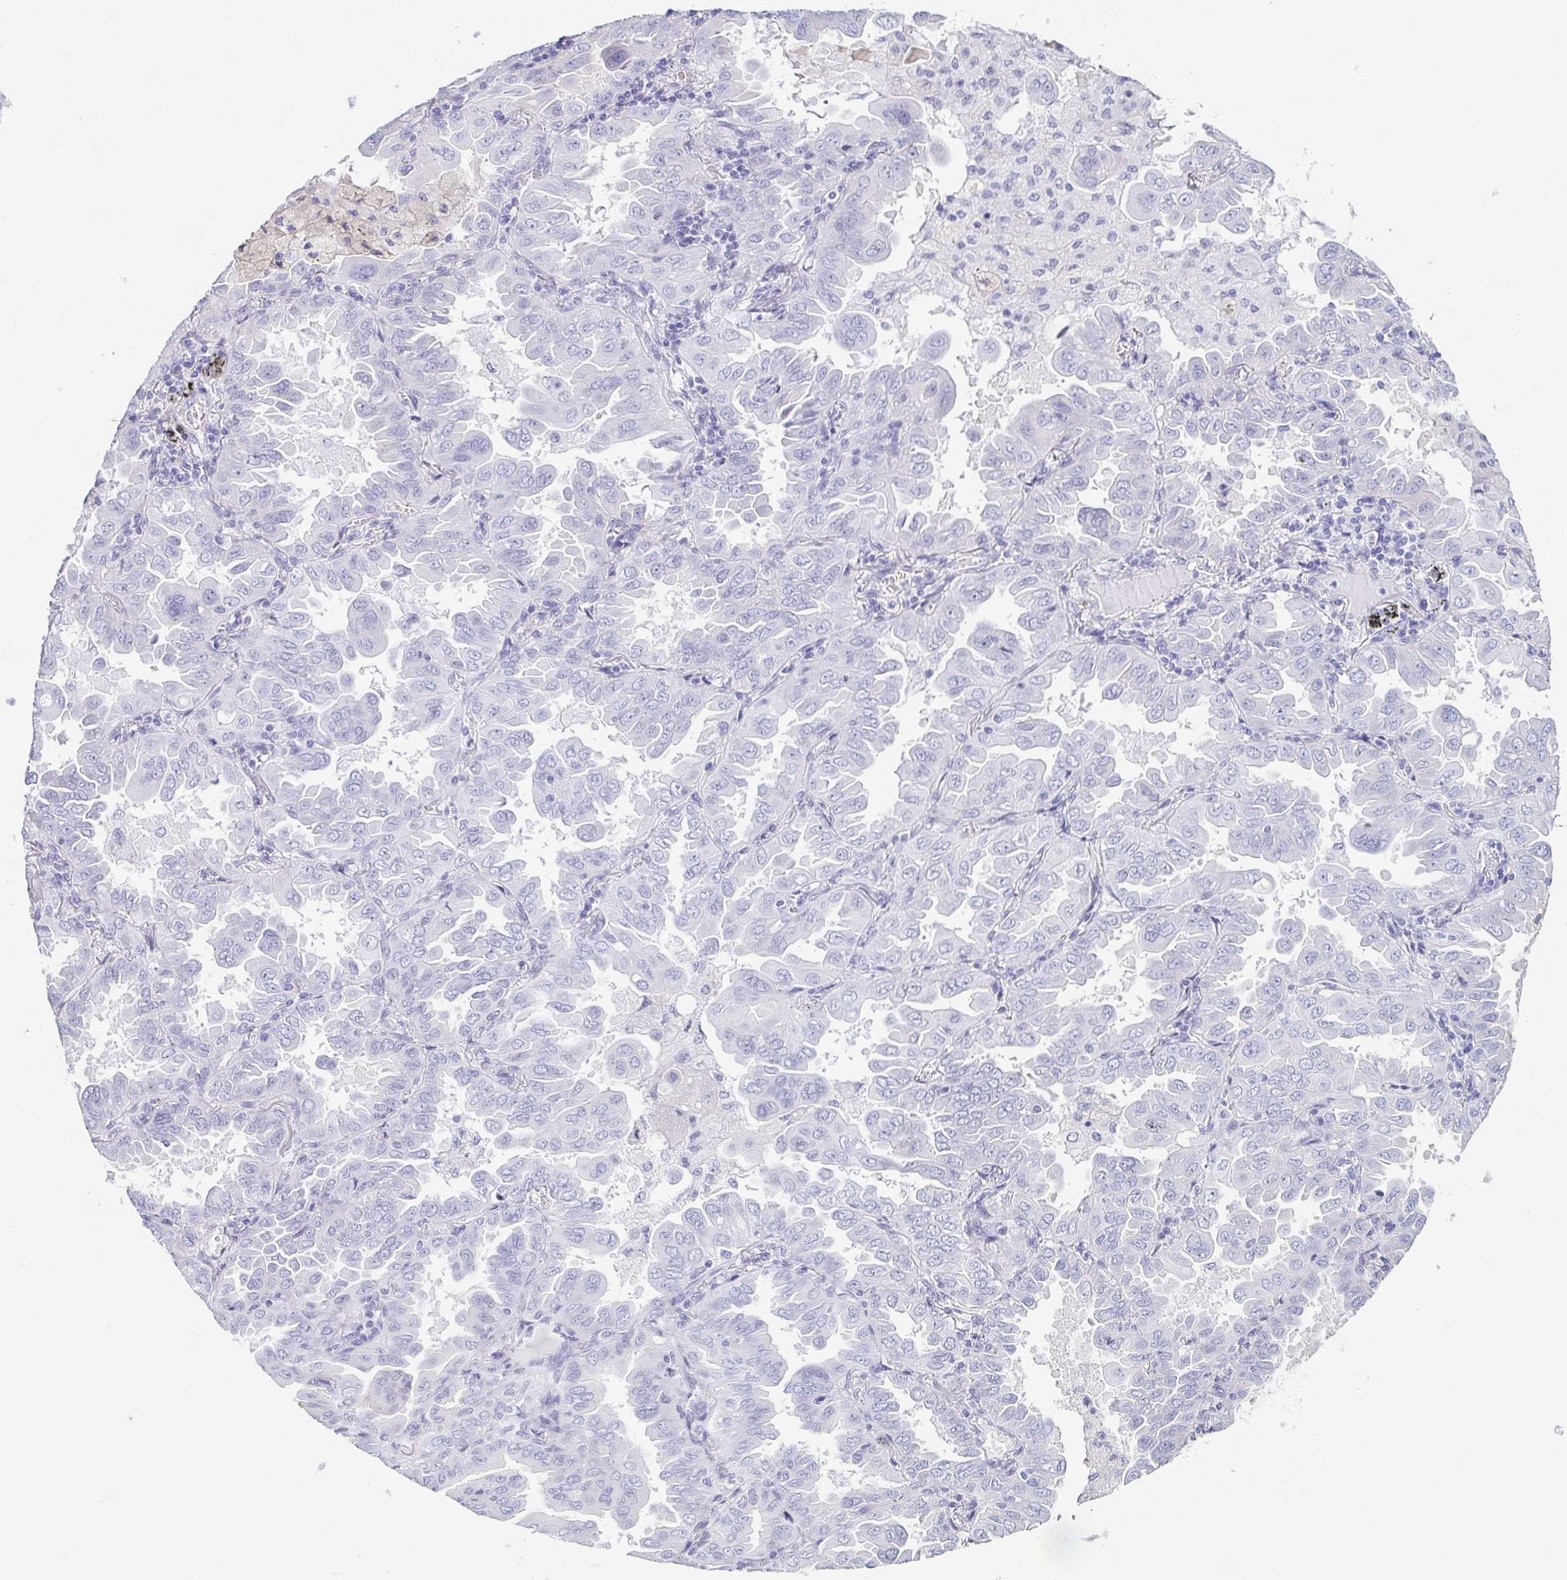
{"staining": {"intensity": "negative", "quantity": "none", "location": "none"}, "tissue": "lung cancer", "cell_type": "Tumor cells", "image_type": "cancer", "snomed": [{"axis": "morphology", "description": "Adenocarcinoma, NOS"}, {"axis": "topography", "description": "Lung"}], "caption": "Lung cancer (adenocarcinoma) was stained to show a protein in brown. There is no significant expression in tumor cells.", "gene": "PRR4", "patient": {"sex": "male", "age": 64}}